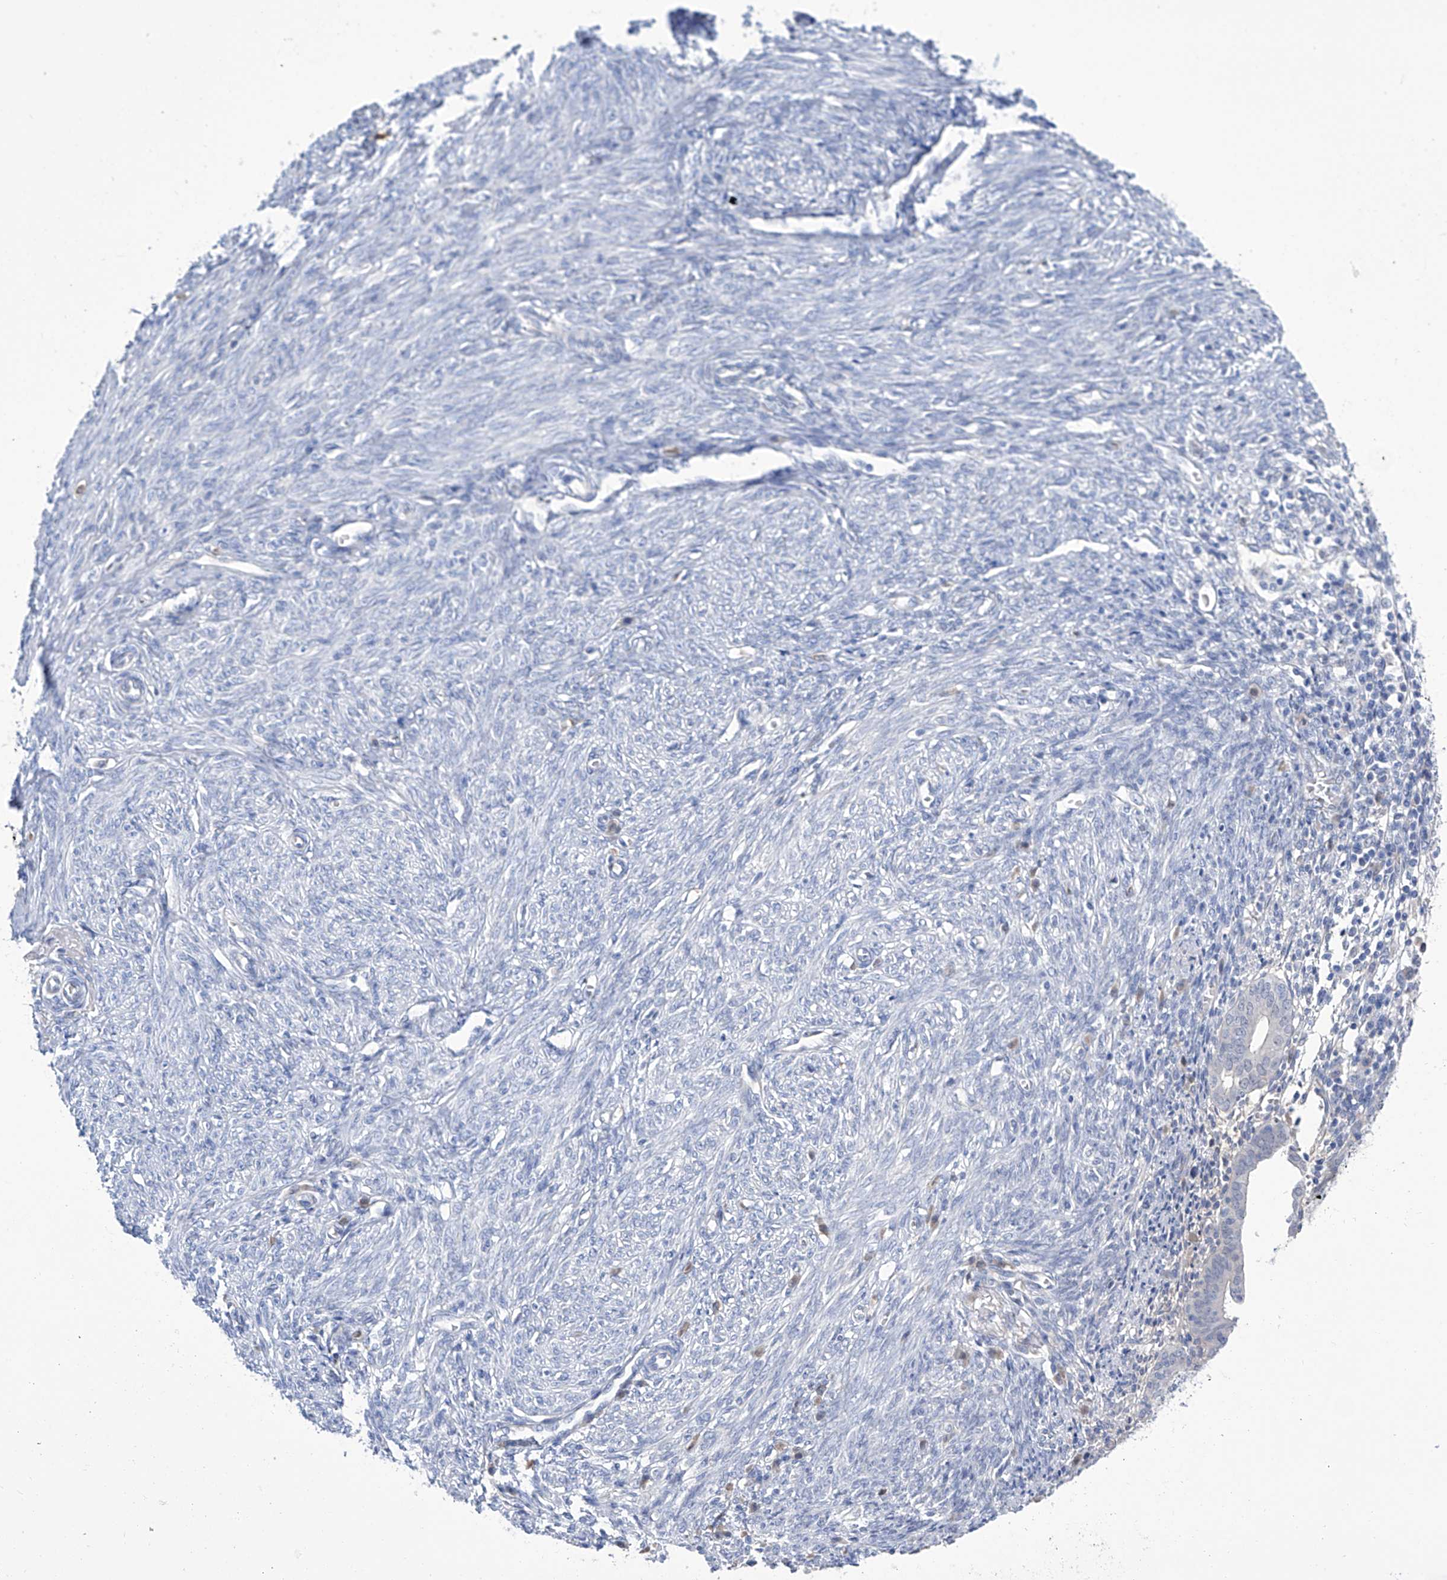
{"staining": {"intensity": "negative", "quantity": "none", "location": "none"}, "tissue": "endometrial cancer", "cell_type": "Tumor cells", "image_type": "cancer", "snomed": [{"axis": "morphology", "description": "Adenocarcinoma, NOS"}, {"axis": "topography", "description": "Uterus"}], "caption": "Adenocarcinoma (endometrial) was stained to show a protein in brown. There is no significant positivity in tumor cells.", "gene": "PGM3", "patient": {"sex": "female", "age": 77}}